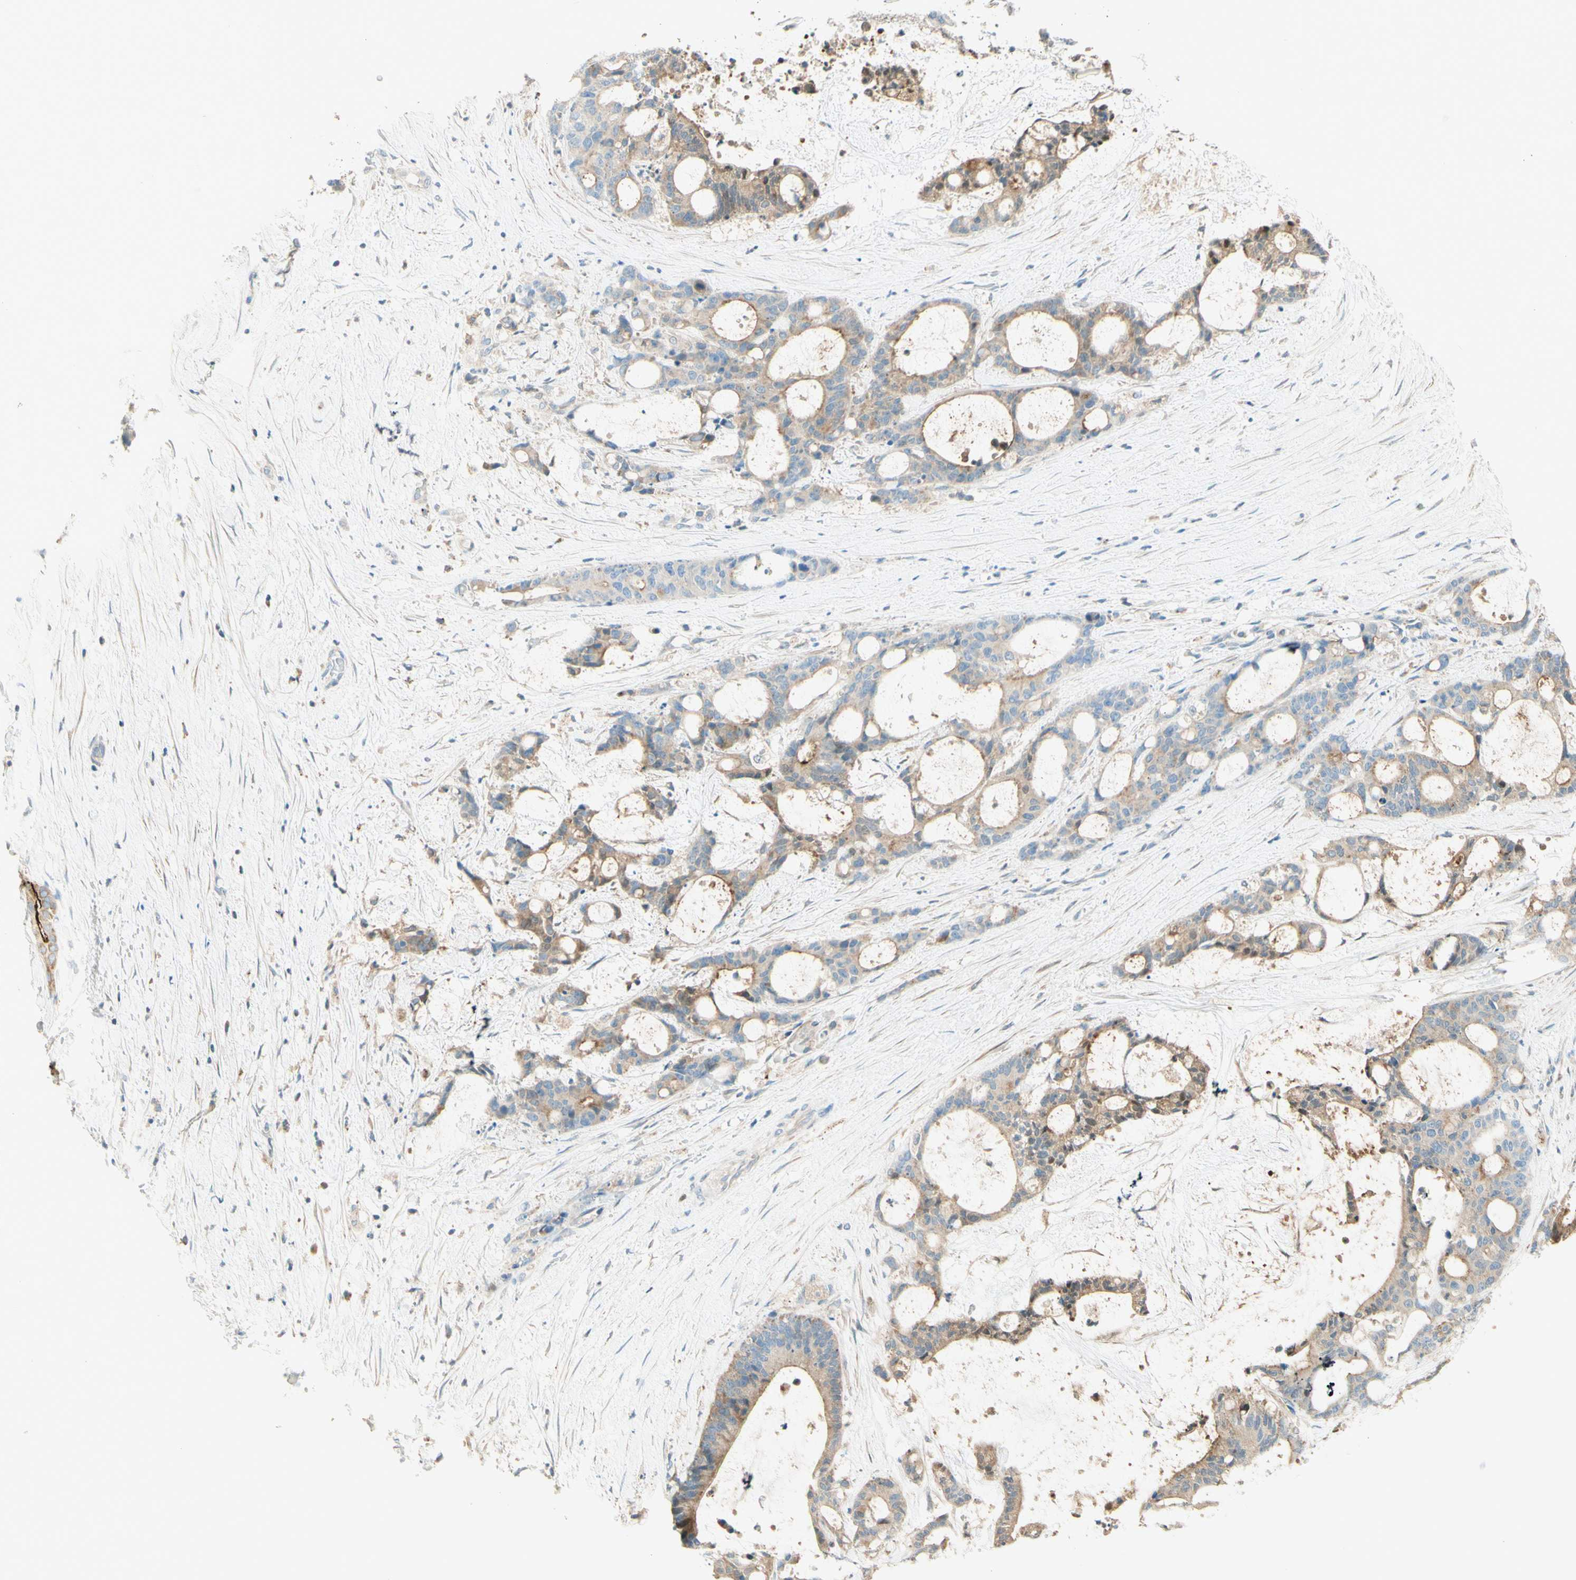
{"staining": {"intensity": "moderate", "quantity": ">75%", "location": "cytoplasmic/membranous"}, "tissue": "liver cancer", "cell_type": "Tumor cells", "image_type": "cancer", "snomed": [{"axis": "morphology", "description": "Cholangiocarcinoma"}, {"axis": "topography", "description": "Liver"}], "caption": "The immunohistochemical stain shows moderate cytoplasmic/membranous staining in tumor cells of liver cholangiocarcinoma tissue.", "gene": "PROM1", "patient": {"sex": "female", "age": 73}}